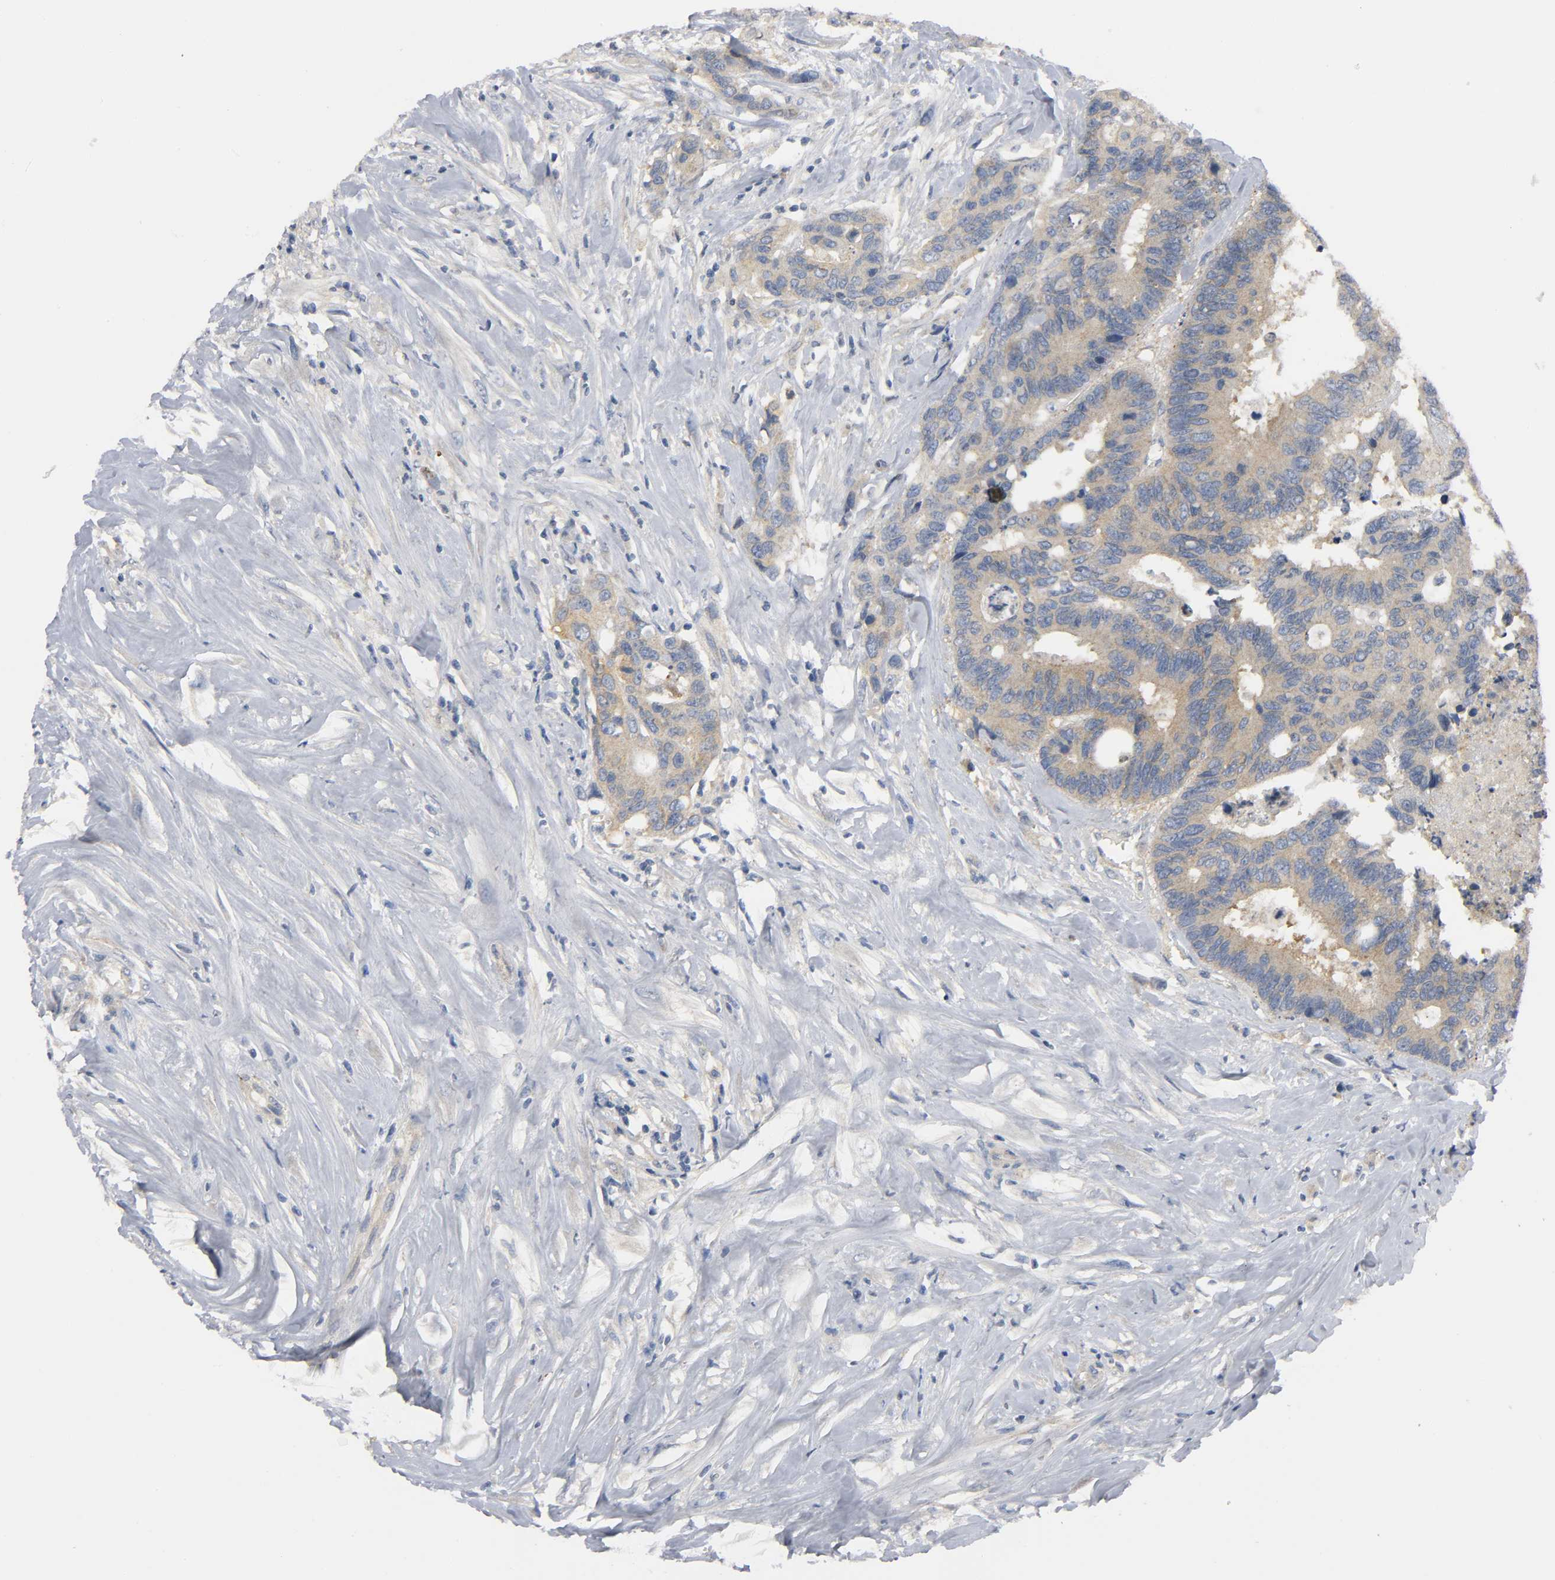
{"staining": {"intensity": "moderate", "quantity": ">75%", "location": "cytoplasmic/membranous"}, "tissue": "colorectal cancer", "cell_type": "Tumor cells", "image_type": "cancer", "snomed": [{"axis": "morphology", "description": "Adenocarcinoma, NOS"}, {"axis": "topography", "description": "Rectum"}], "caption": "A histopathology image of human colorectal cancer stained for a protein displays moderate cytoplasmic/membranous brown staining in tumor cells. The protein is shown in brown color, while the nuclei are stained blue.", "gene": "HDAC6", "patient": {"sex": "male", "age": 55}}